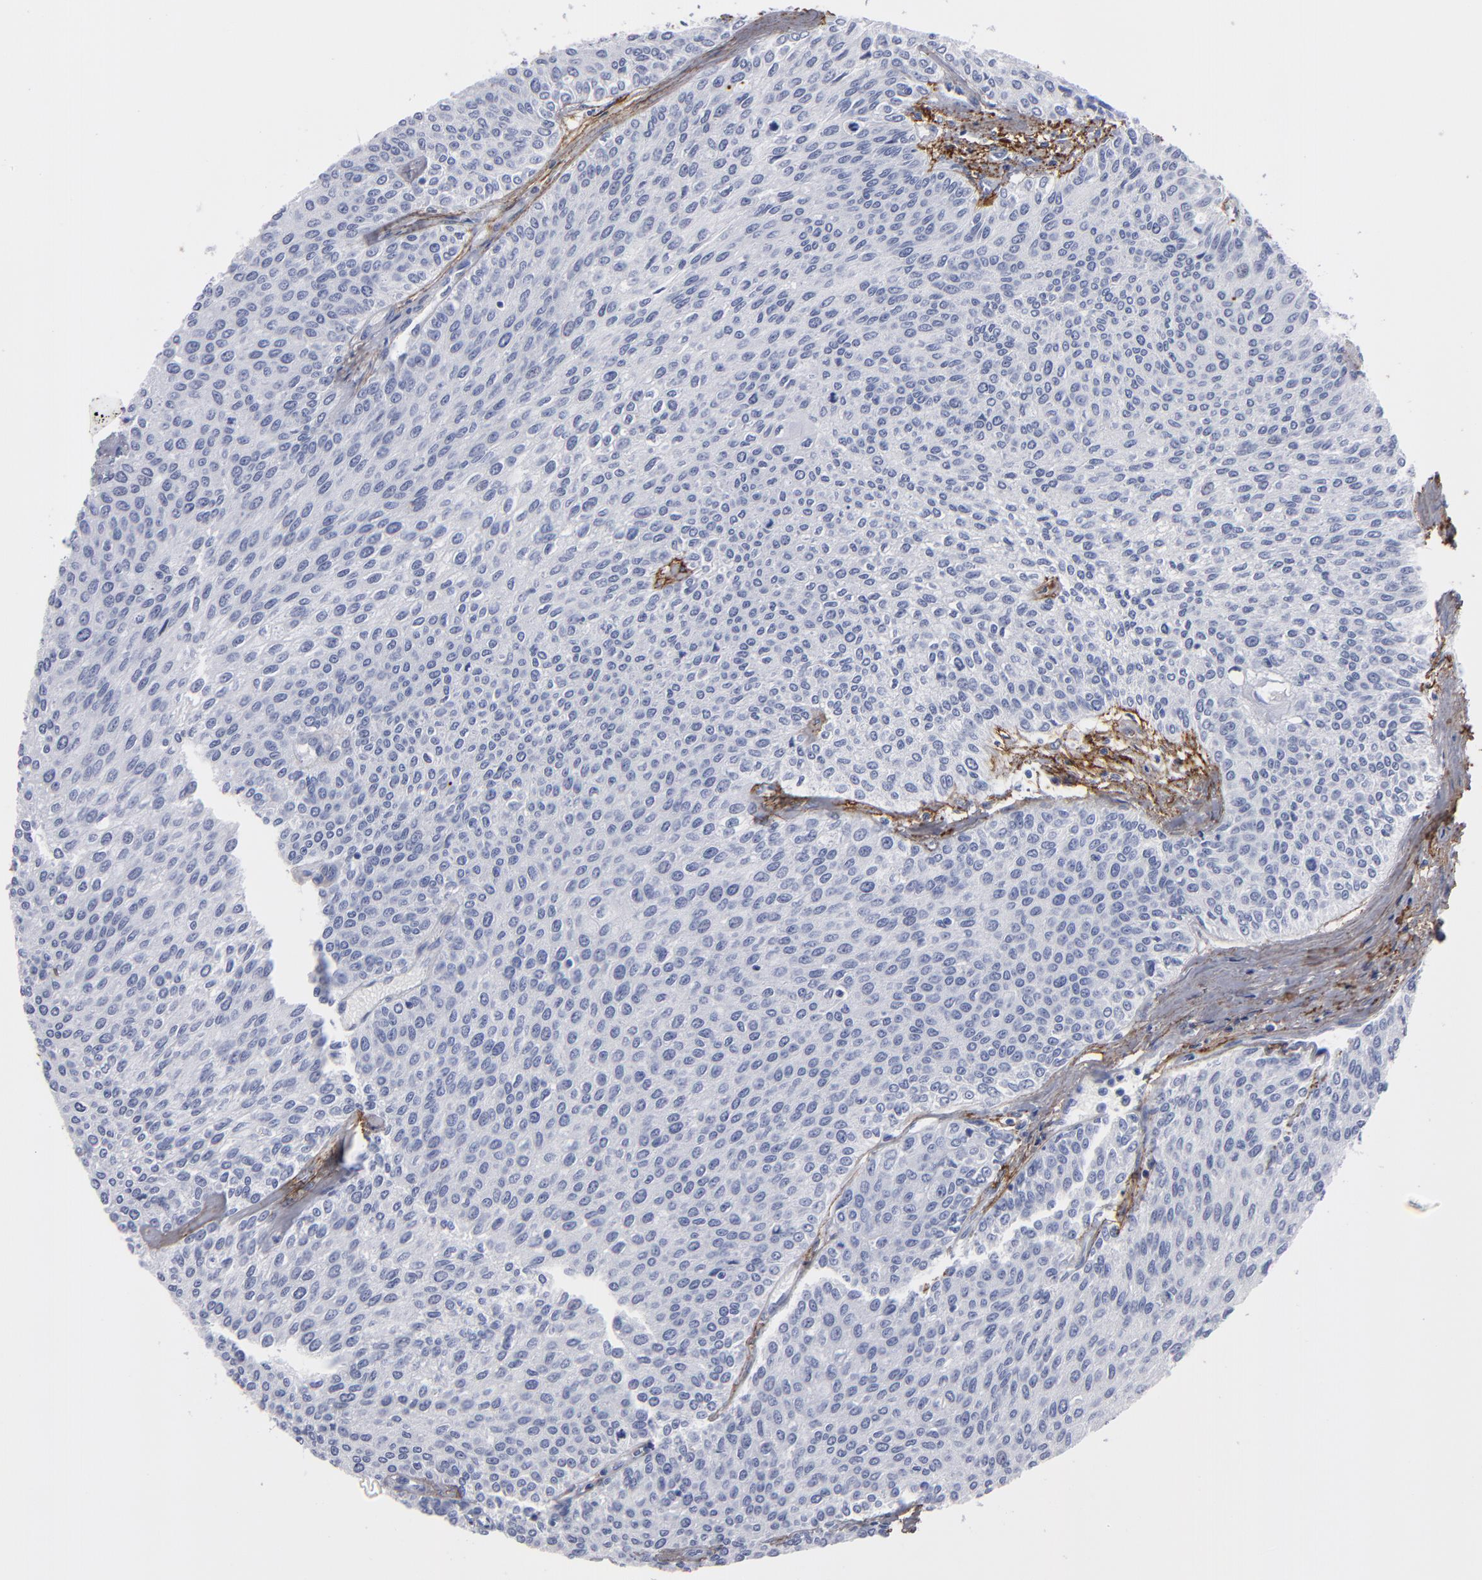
{"staining": {"intensity": "negative", "quantity": "none", "location": "none"}, "tissue": "urothelial cancer", "cell_type": "Tumor cells", "image_type": "cancer", "snomed": [{"axis": "morphology", "description": "Urothelial carcinoma, Low grade"}, {"axis": "topography", "description": "Urinary bladder"}], "caption": "Immunohistochemistry (IHC) of human low-grade urothelial carcinoma exhibits no positivity in tumor cells.", "gene": "EMILIN1", "patient": {"sex": "female", "age": 73}}